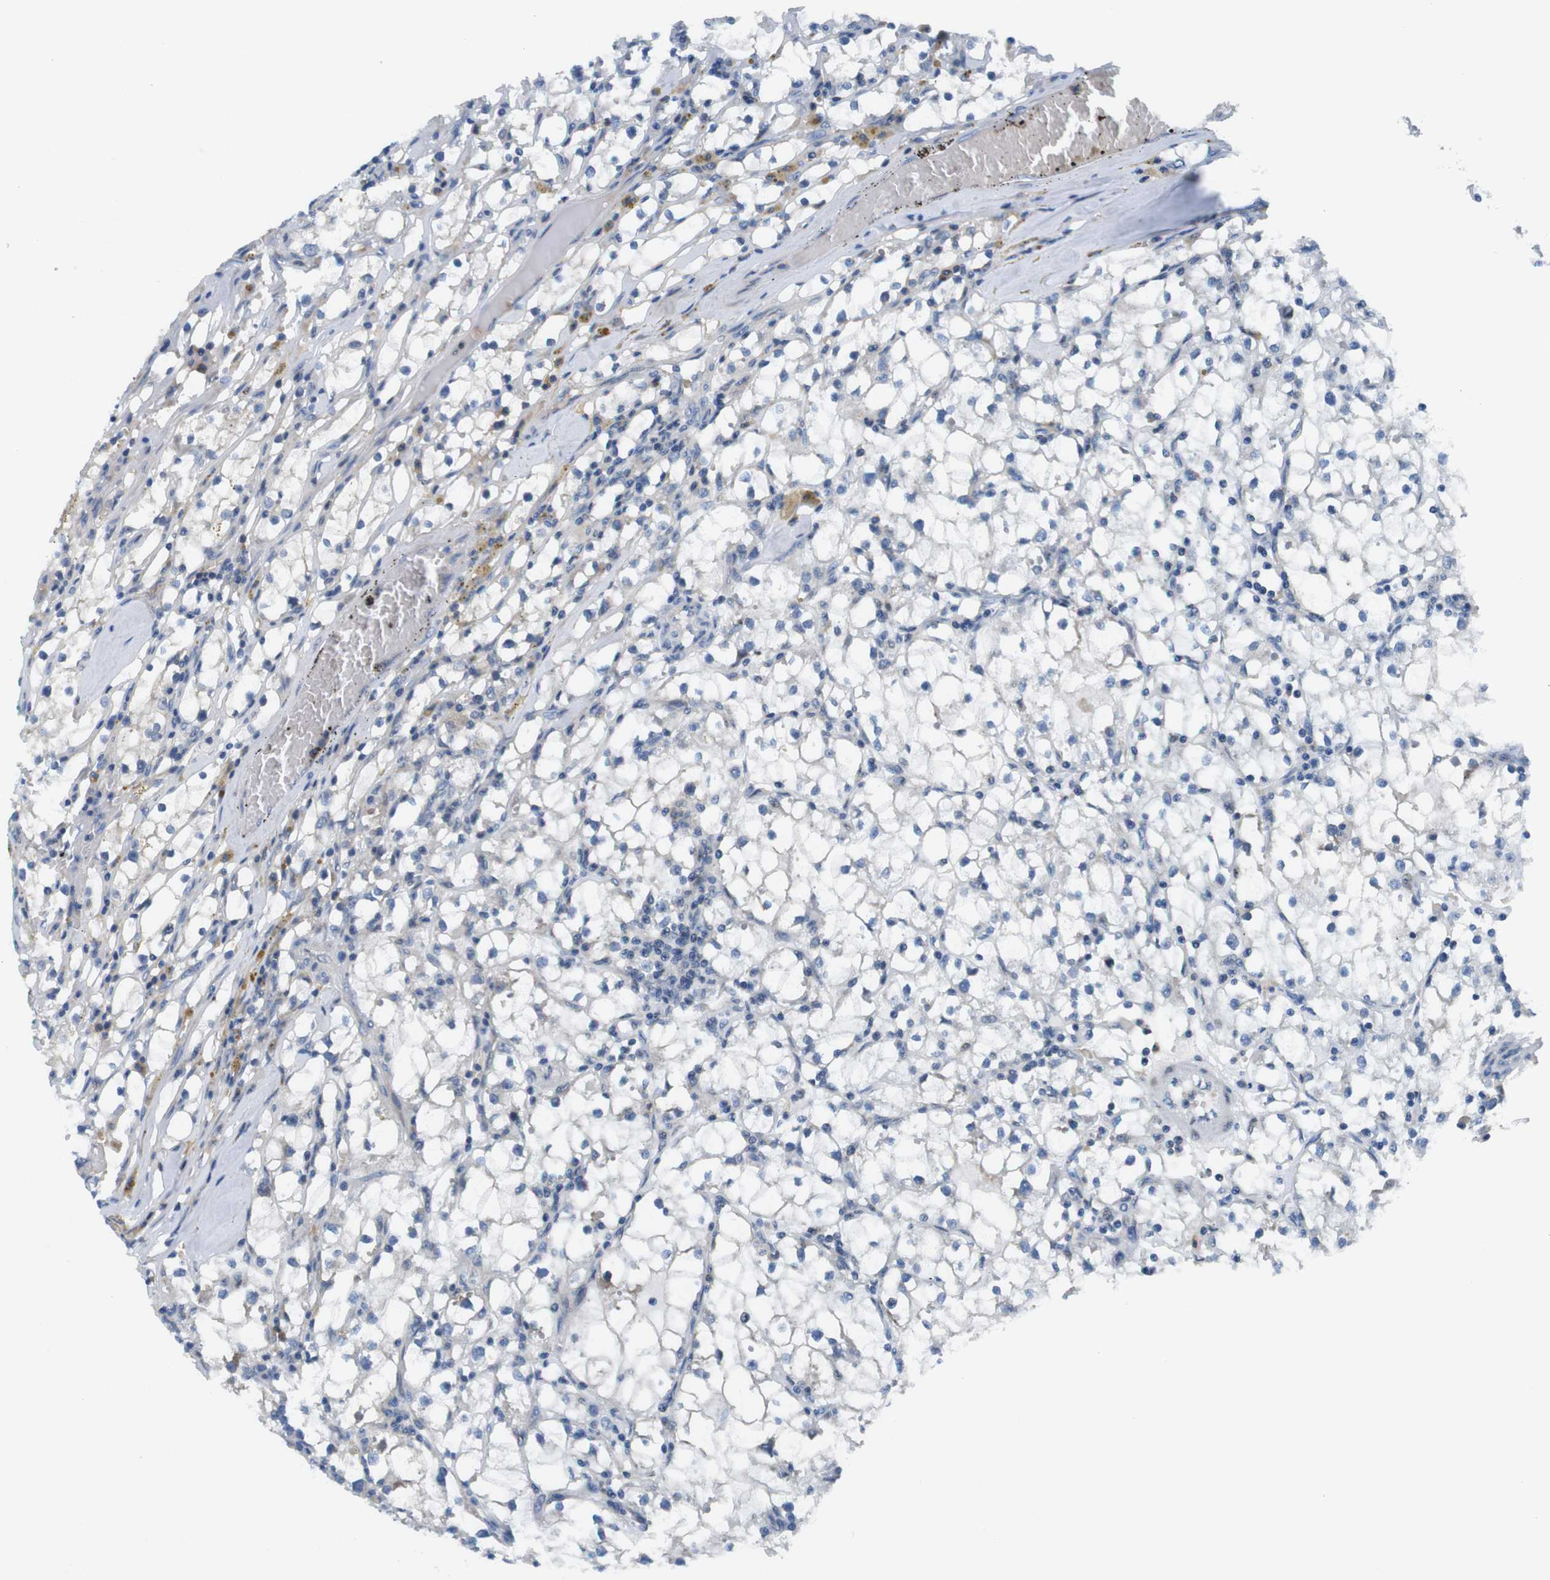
{"staining": {"intensity": "negative", "quantity": "none", "location": "none"}, "tissue": "renal cancer", "cell_type": "Tumor cells", "image_type": "cancer", "snomed": [{"axis": "morphology", "description": "Adenocarcinoma, NOS"}, {"axis": "topography", "description": "Kidney"}], "caption": "Image shows no significant protein staining in tumor cells of renal adenocarcinoma.", "gene": "ZDHHC3", "patient": {"sex": "male", "age": 56}}